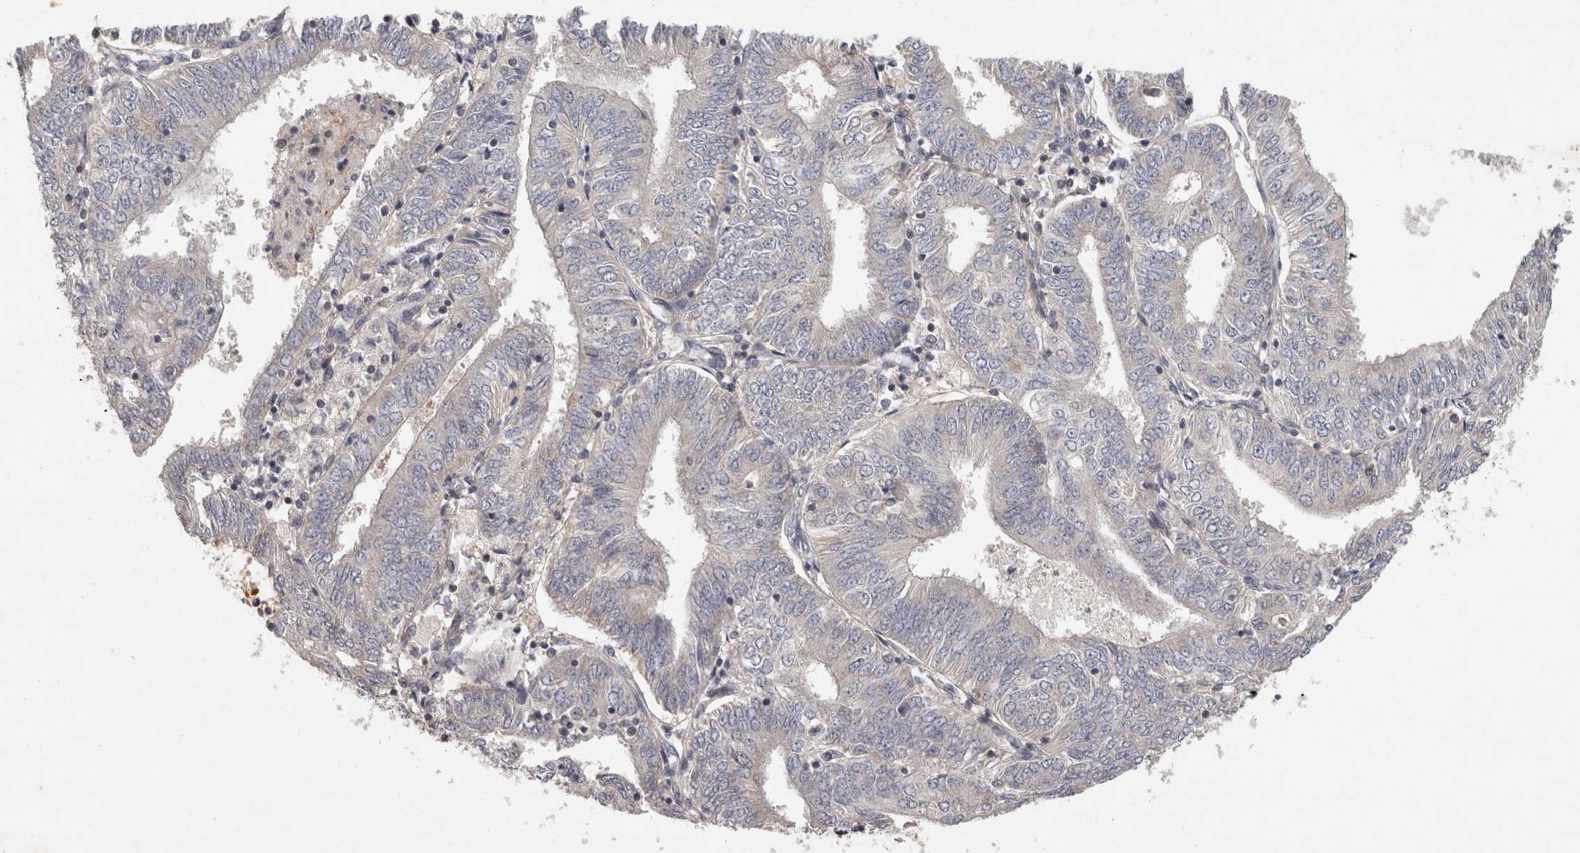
{"staining": {"intensity": "negative", "quantity": "none", "location": "none"}, "tissue": "endometrial cancer", "cell_type": "Tumor cells", "image_type": "cancer", "snomed": [{"axis": "morphology", "description": "Adenocarcinoma, NOS"}, {"axis": "topography", "description": "Endometrium"}], "caption": "Tumor cells are negative for brown protein staining in adenocarcinoma (endometrial).", "gene": "ACAT2", "patient": {"sex": "female", "age": 58}}